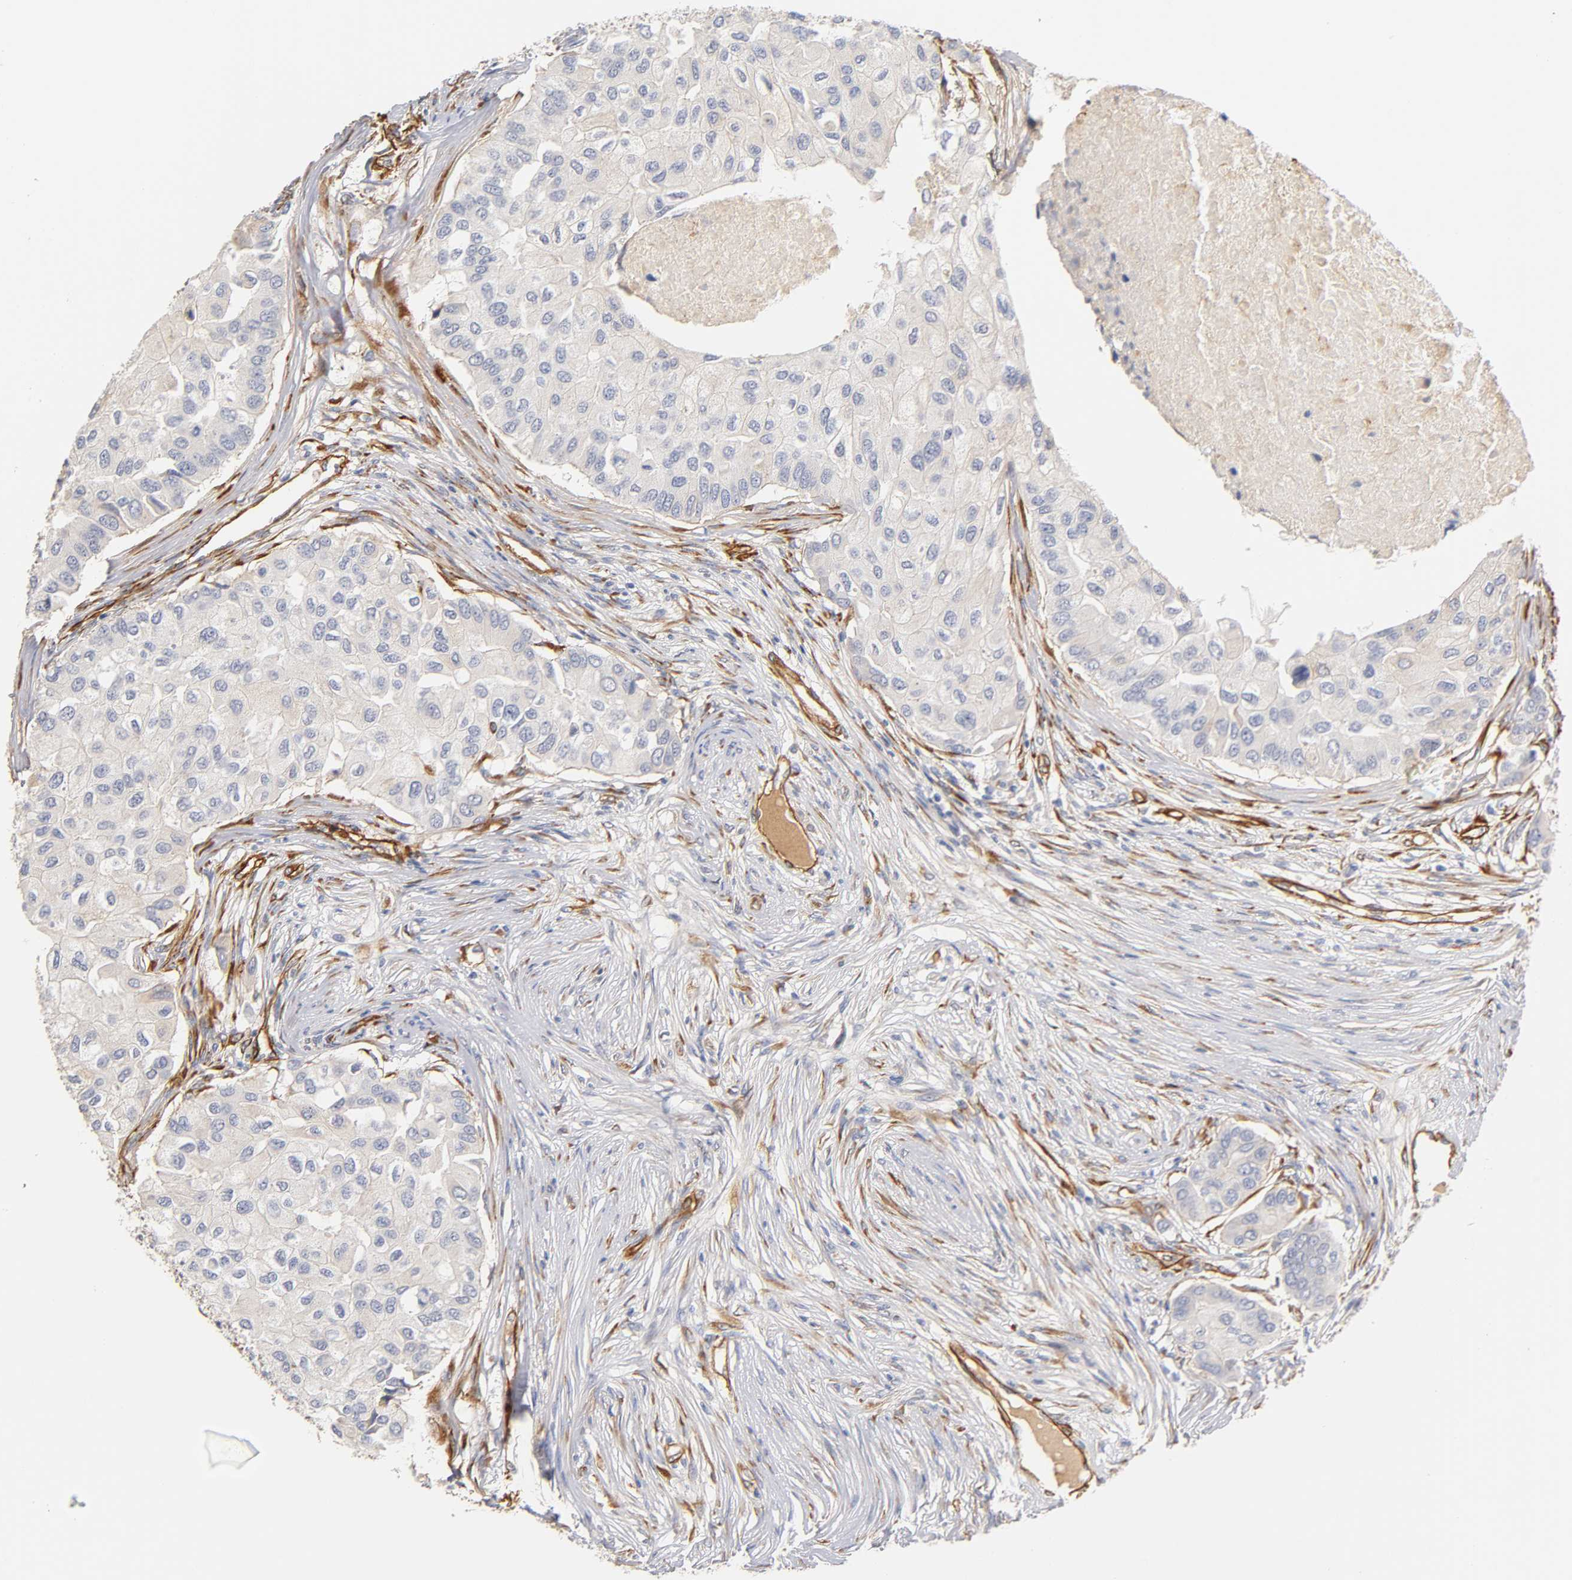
{"staining": {"intensity": "negative", "quantity": "none", "location": "none"}, "tissue": "breast cancer", "cell_type": "Tumor cells", "image_type": "cancer", "snomed": [{"axis": "morphology", "description": "Normal tissue, NOS"}, {"axis": "morphology", "description": "Duct carcinoma"}, {"axis": "topography", "description": "Breast"}], "caption": "High magnification brightfield microscopy of breast cancer (invasive ductal carcinoma) stained with DAB (brown) and counterstained with hematoxylin (blue): tumor cells show no significant staining.", "gene": "LAMB1", "patient": {"sex": "female", "age": 49}}